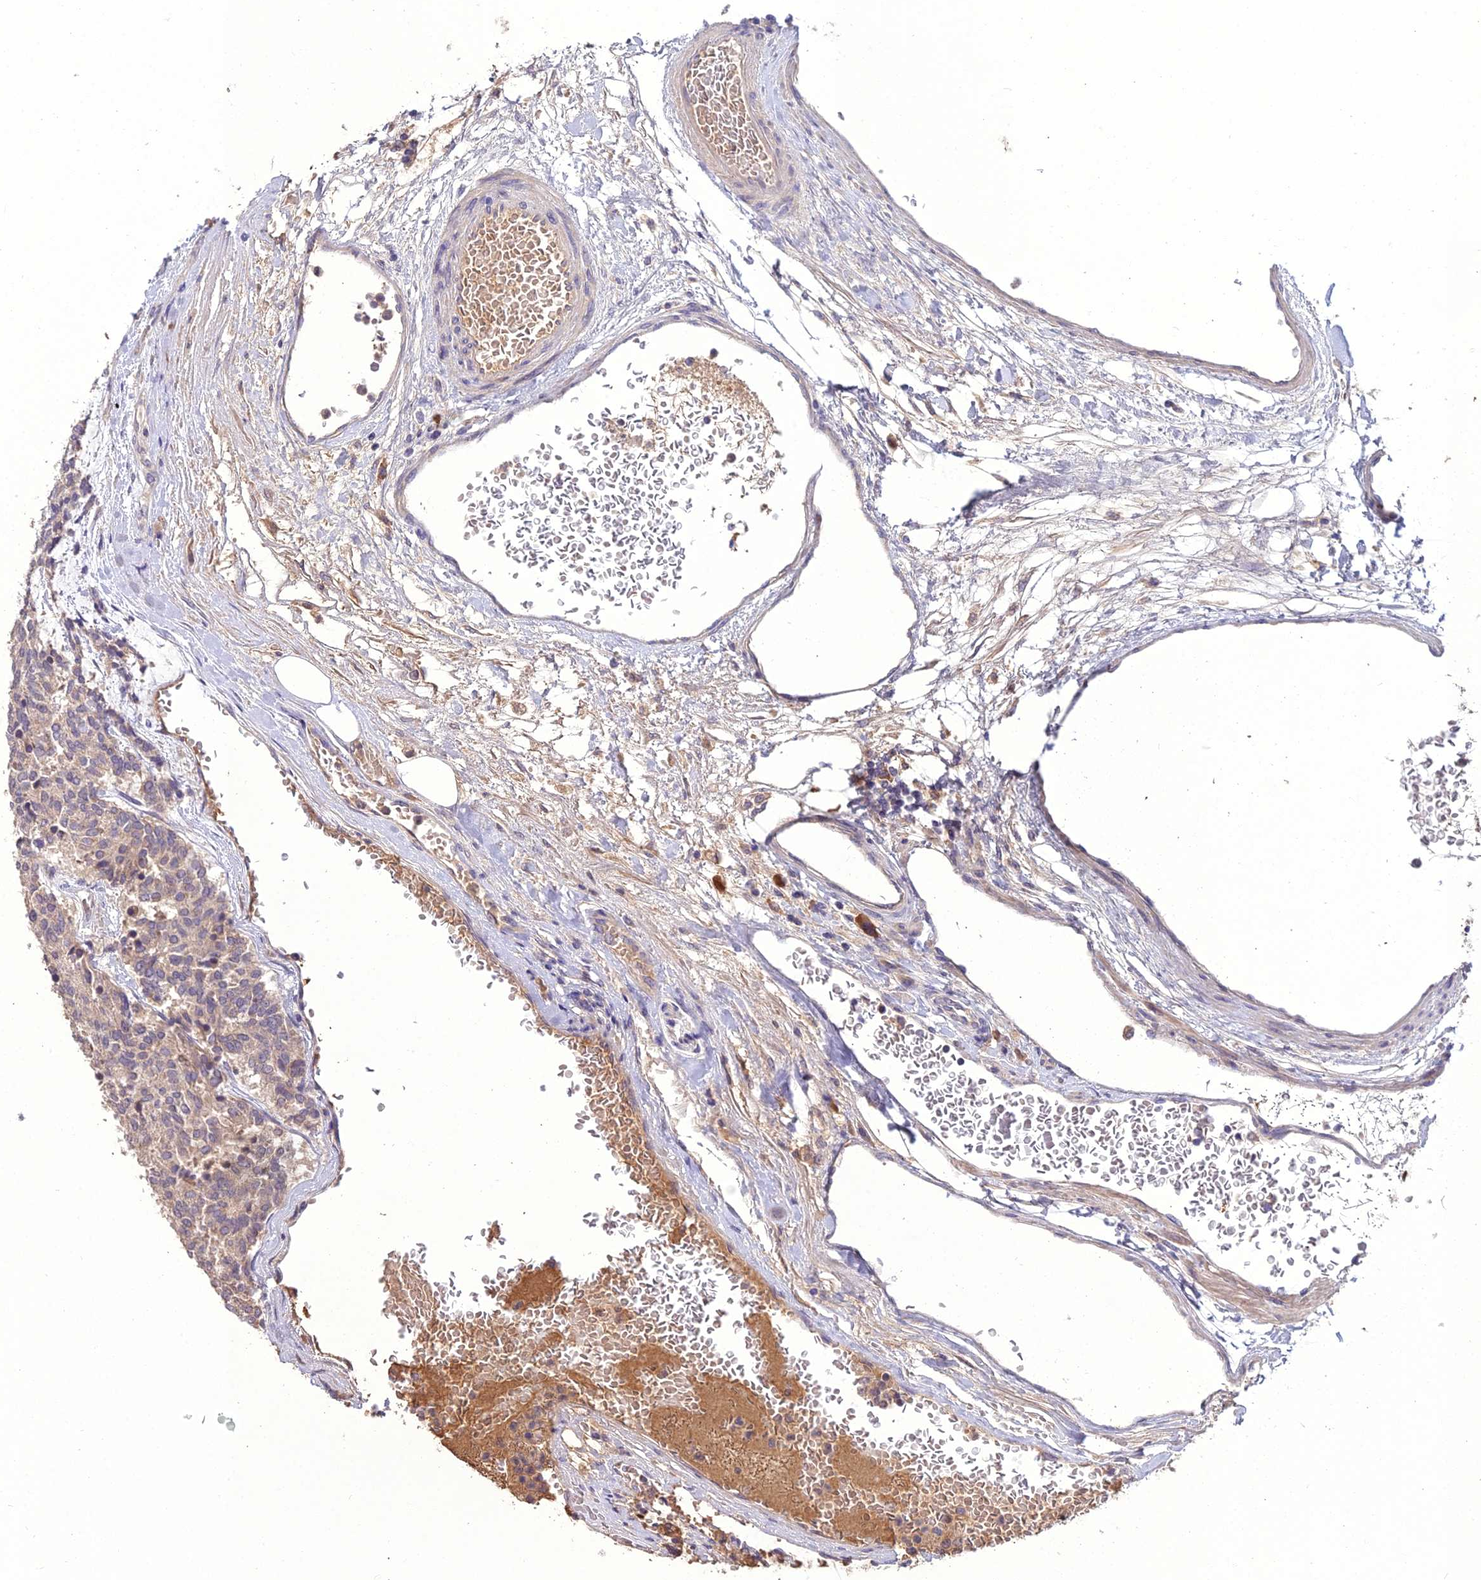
{"staining": {"intensity": "weak", "quantity": ">75%", "location": "cytoplasmic/membranous"}, "tissue": "carcinoid", "cell_type": "Tumor cells", "image_type": "cancer", "snomed": [{"axis": "morphology", "description": "Carcinoid, malignant, NOS"}, {"axis": "topography", "description": "Pancreas"}], "caption": "DAB (3,3'-diaminobenzidine) immunohistochemical staining of human carcinoid (malignant) reveals weak cytoplasmic/membranous protein expression in about >75% of tumor cells. (IHC, brightfield microscopy, high magnification).", "gene": "KCTD16", "patient": {"sex": "female", "age": 54}}